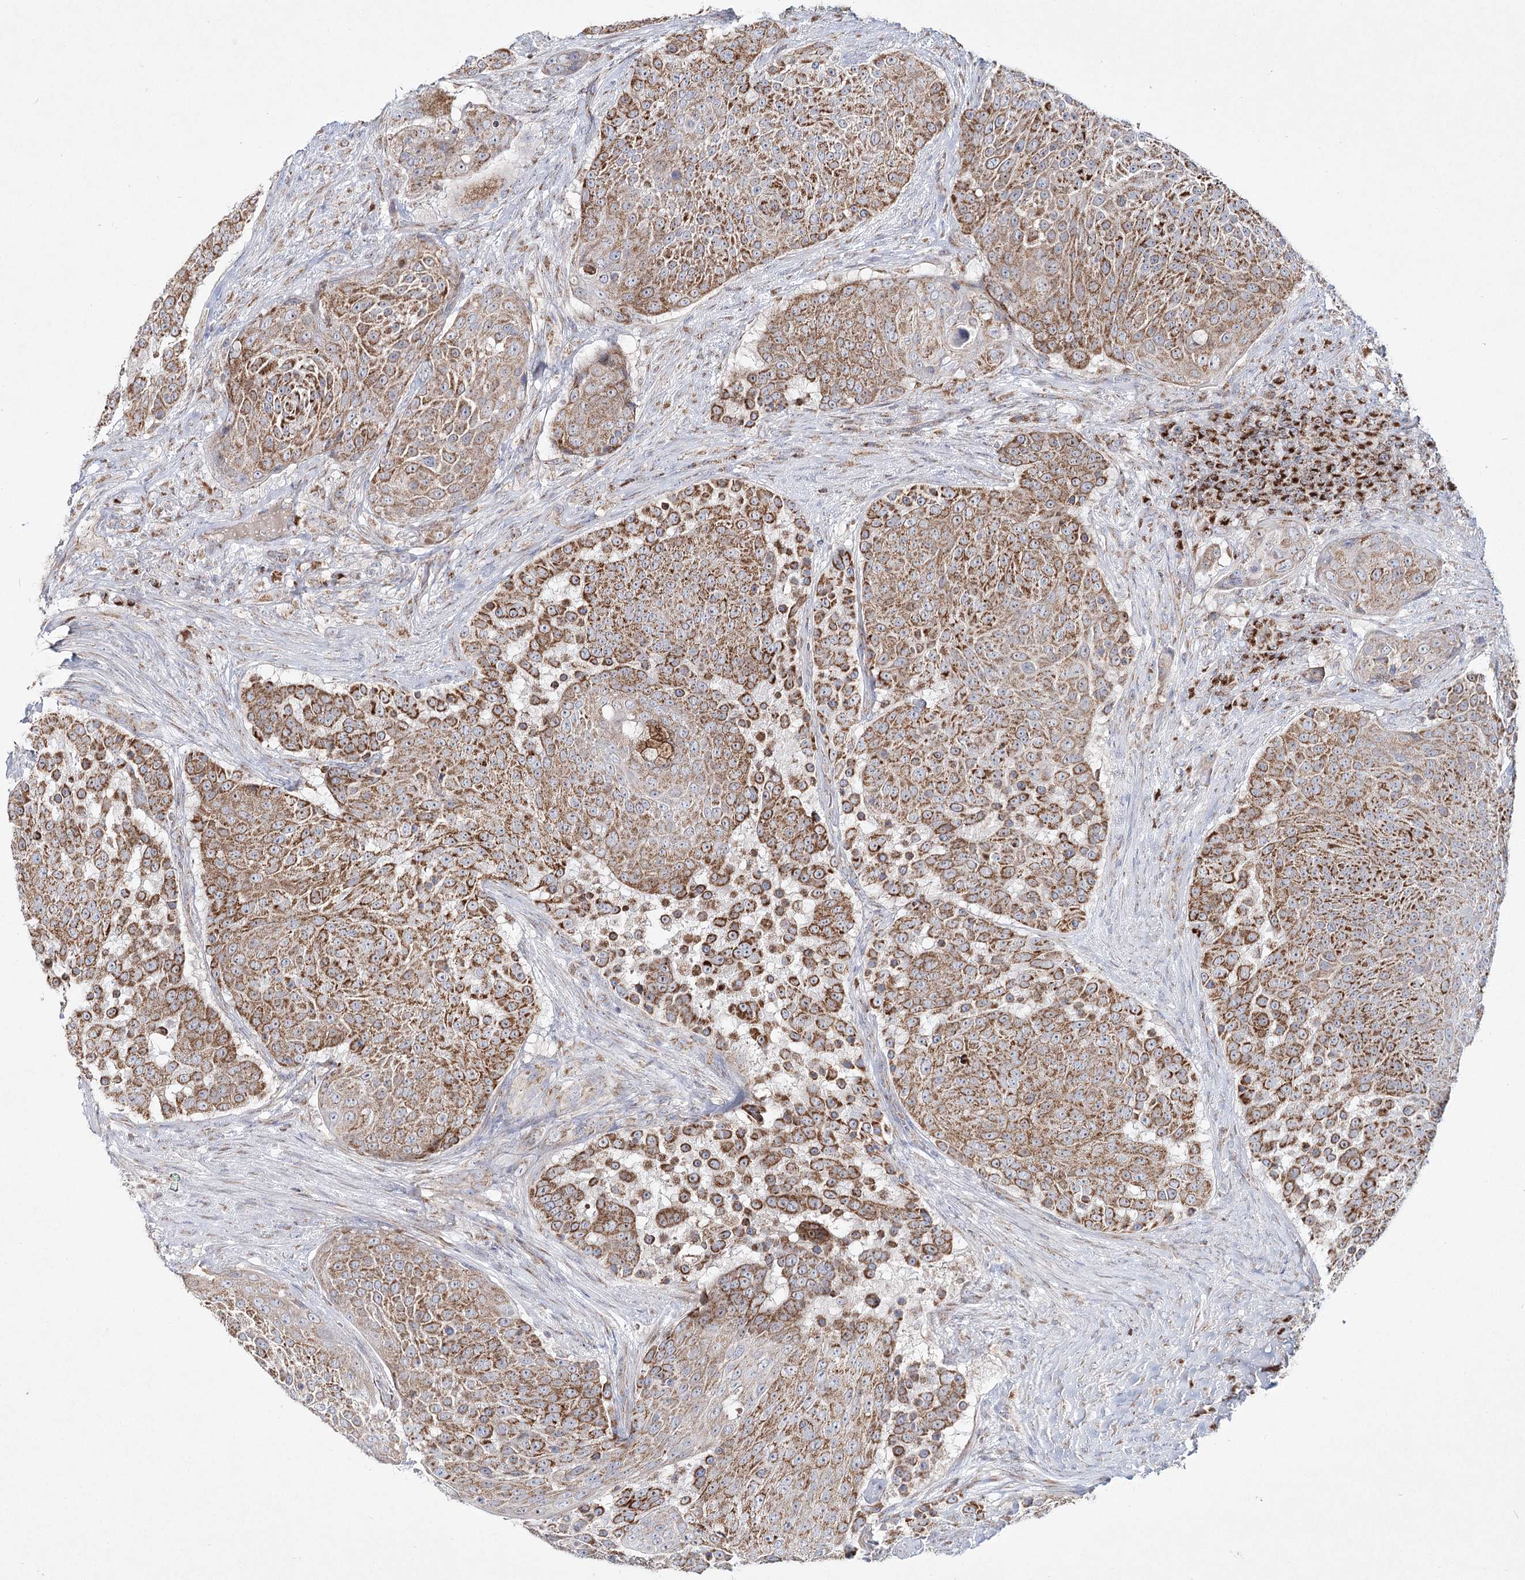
{"staining": {"intensity": "moderate", "quantity": ">75%", "location": "cytoplasmic/membranous"}, "tissue": "urothelial cancer", "cell_type": "Tumor cells", "image_type": "cancer", "snomed": [{"axis": "morphology", "description": "Urothelial carcinoma, High grade"}, {"axis": "topography", "description": "Urinary bladder"}], "caption": "Human high-grade urothelial carcinoma stained for a protein (brown) reveals moderate cytoplasmic/membranous positive expression in approximately >75% of tumor cells.", "gene": "DNA2", "patient": {"sex": "female", "age": 63}}